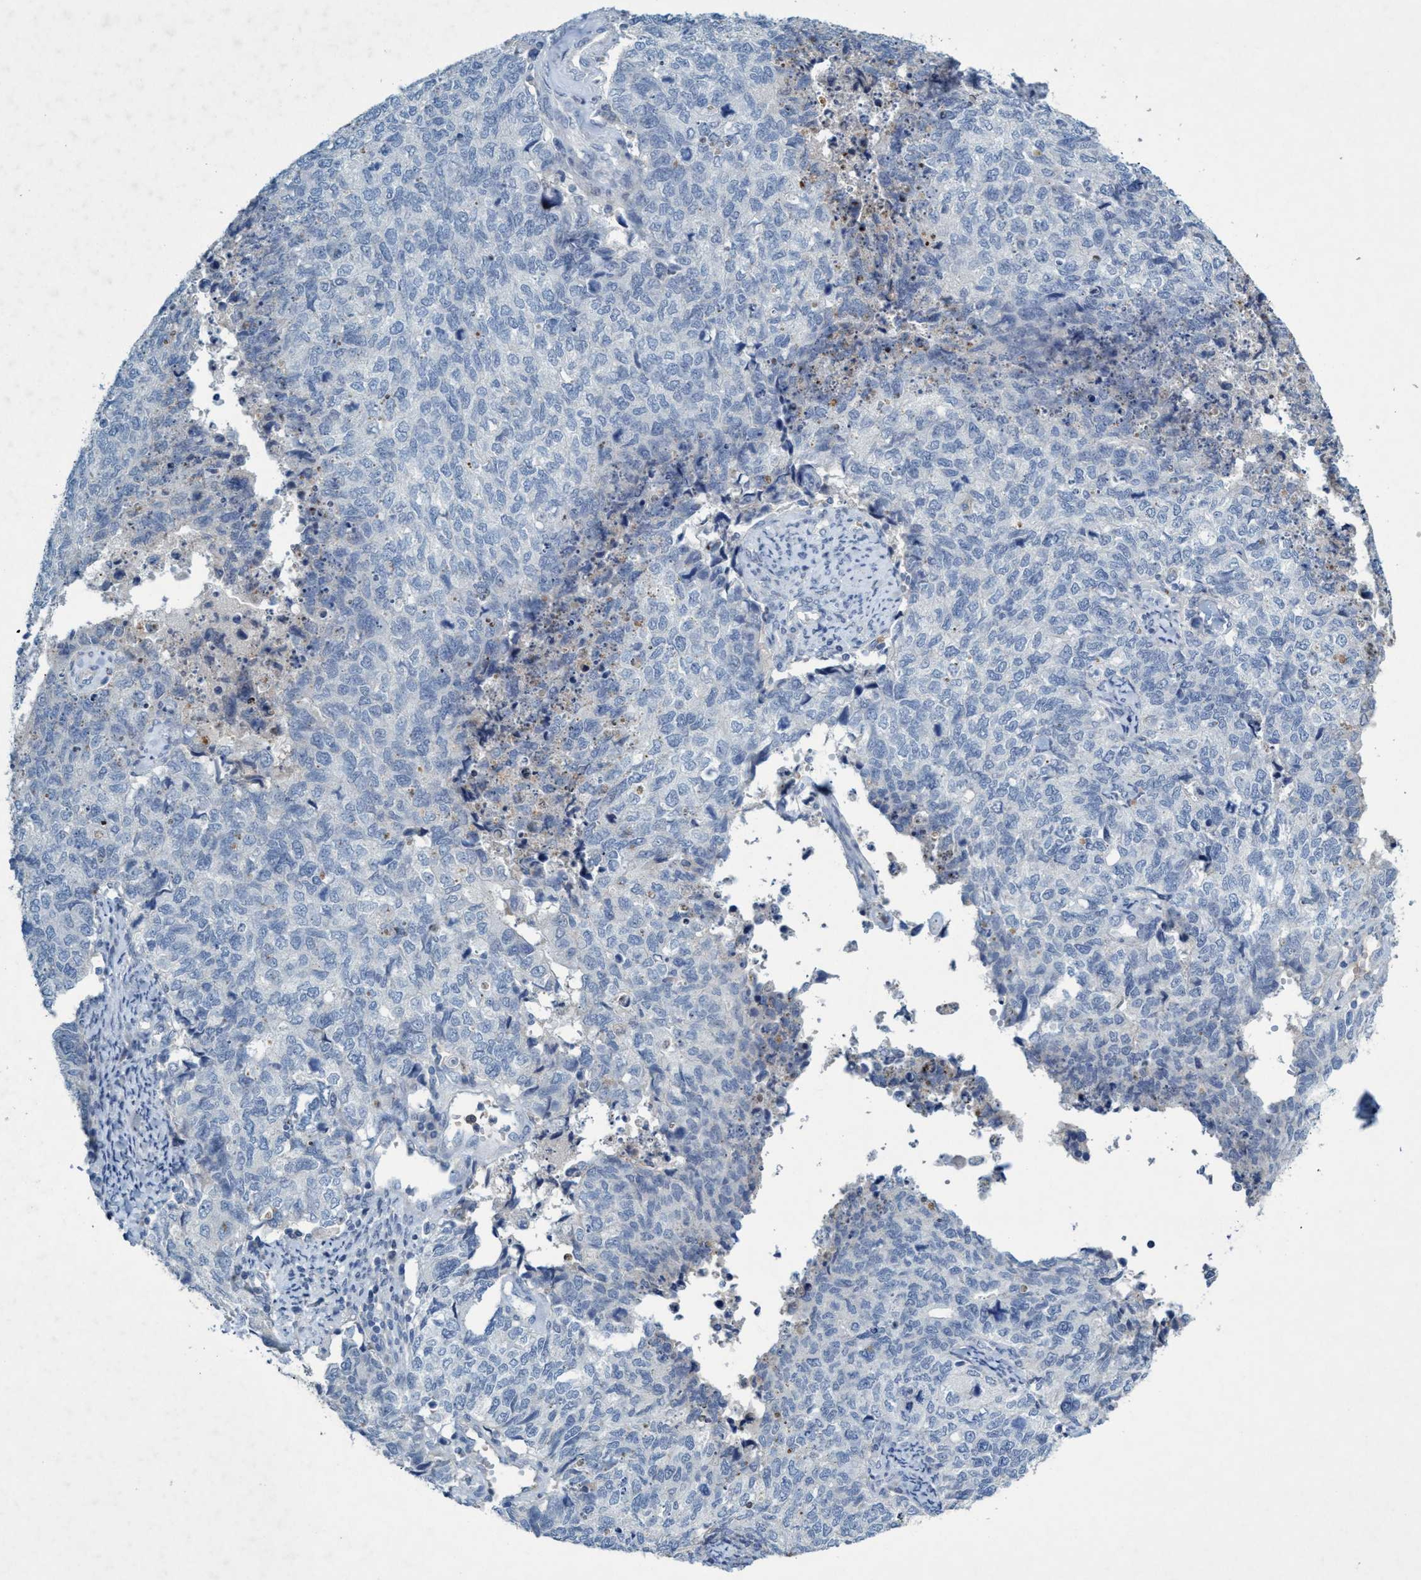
{"staining": {"intensity": "negative", "quantity": "none", "location": "none"}, "tissue": "cervical cancer", "cell_type": "Tumor cells", "image_type": "cancer", "snomed": [{"axis": "morphology", "description": "Squamous cell carcinoma, NOS"}, {"axis": "topography", "description": "Cervix"}], "caption": "Protein analysis of cervical cancer (squamous cell carcinoma) shows no significant positivity in tumor cells.", "gene": "RNF208", "patient": {"sex": "female", "age": 63}}